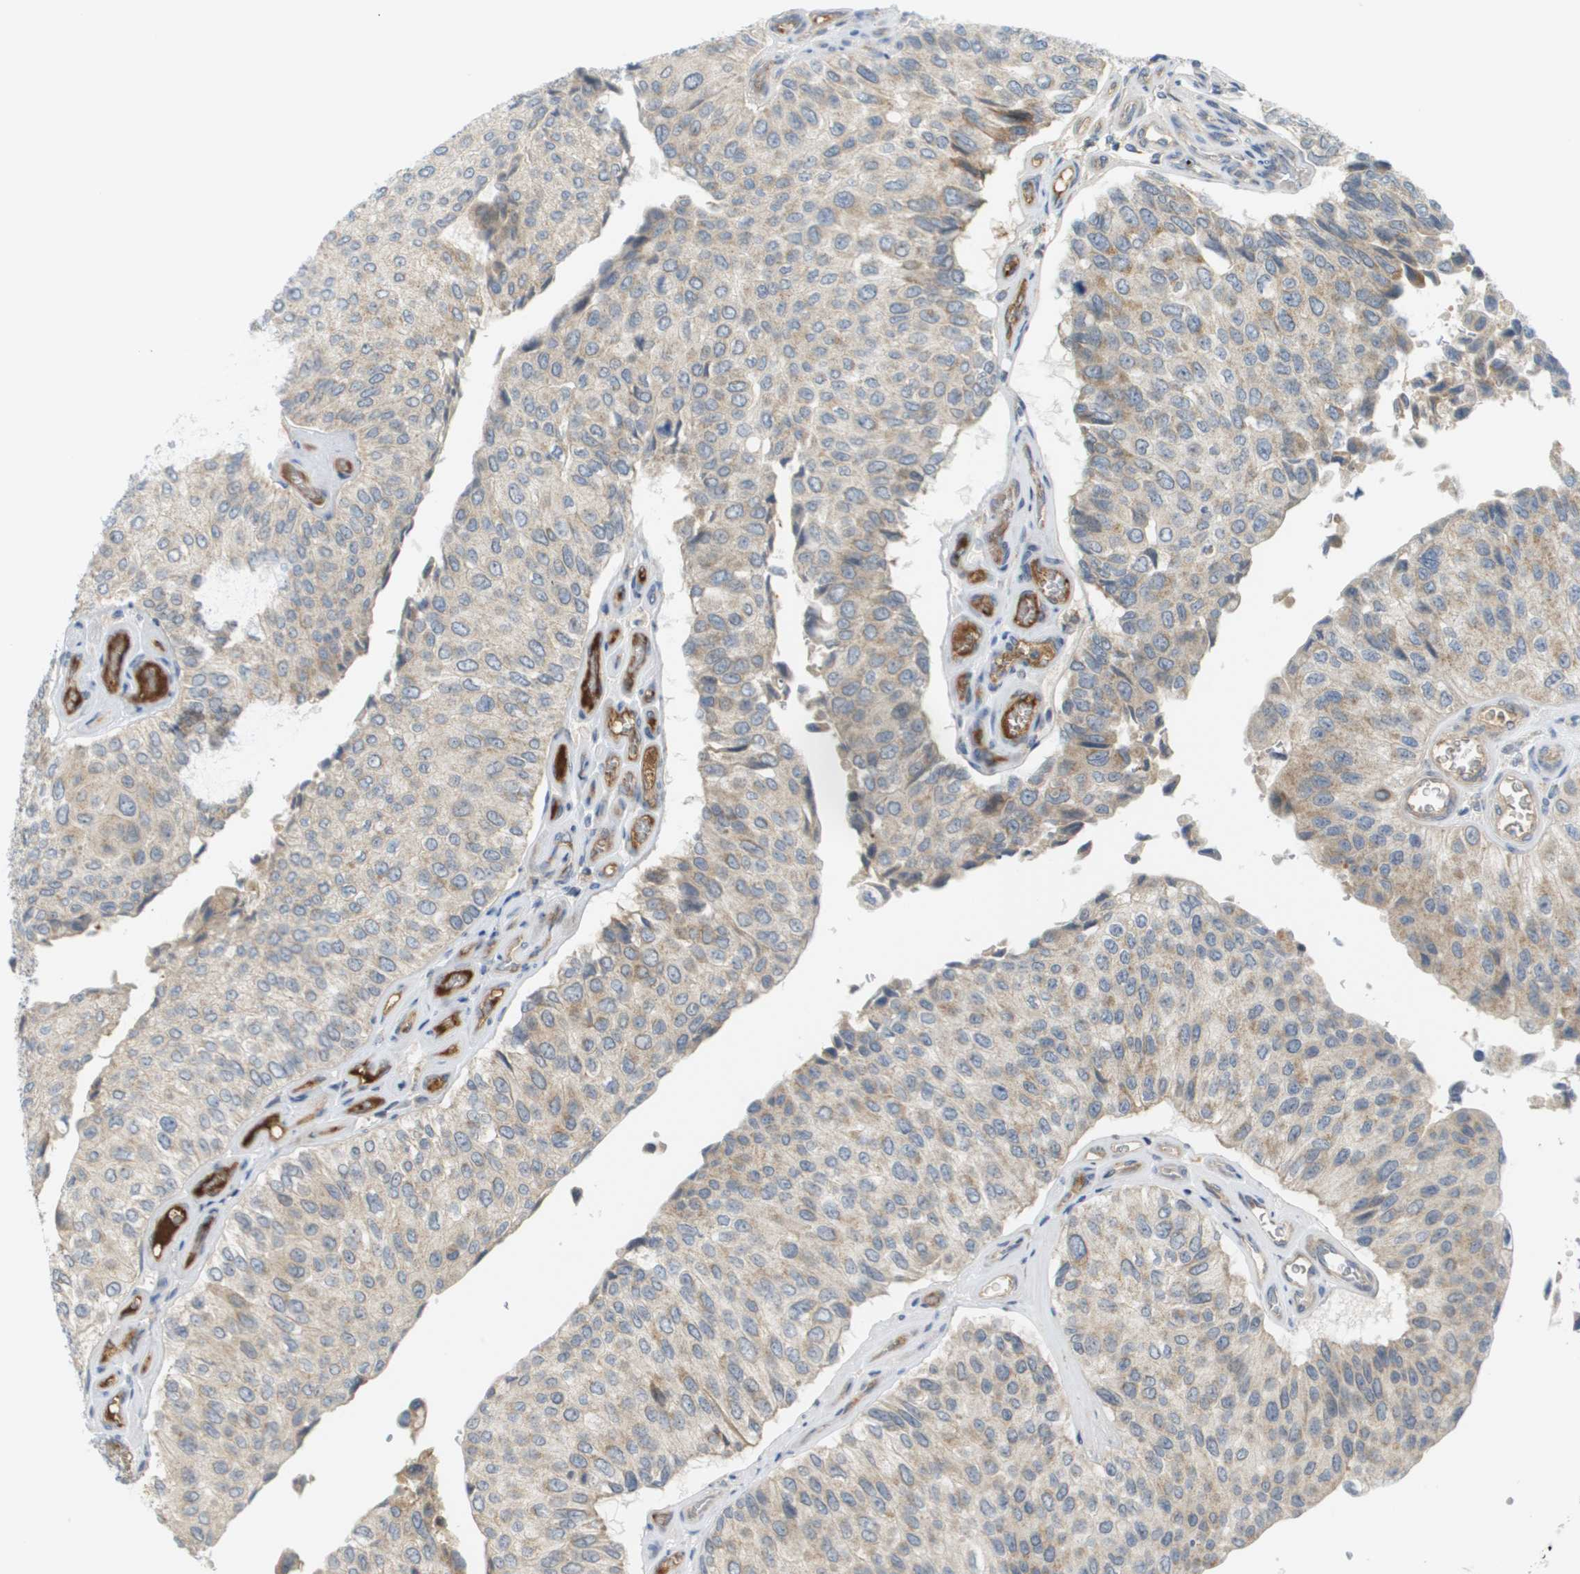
{"staining": {"intensity": "weak", "quantity": ">75%", "location": "cytoplasmic/membranous"}, "tissue": "urothelial cancer", "cell_type": "Tumor cells", "image_type": "cancer", "snomed": [{"axis": "morphology", "description": "Urothelial carcinoma, High grade"}, {"axis": "topography", "description": "Kidney"}, {"axis": "topography", "description": "Urinary bladder"}], "caption": "Approximately >75% of tumor cells in human urothelial cancer exhibit weak cytoplasmic/membranous protein positivity as visualized by brown immunohistochemical staining.", "gene": "PROC", "patient": {"sex": "male", "age": 77}}